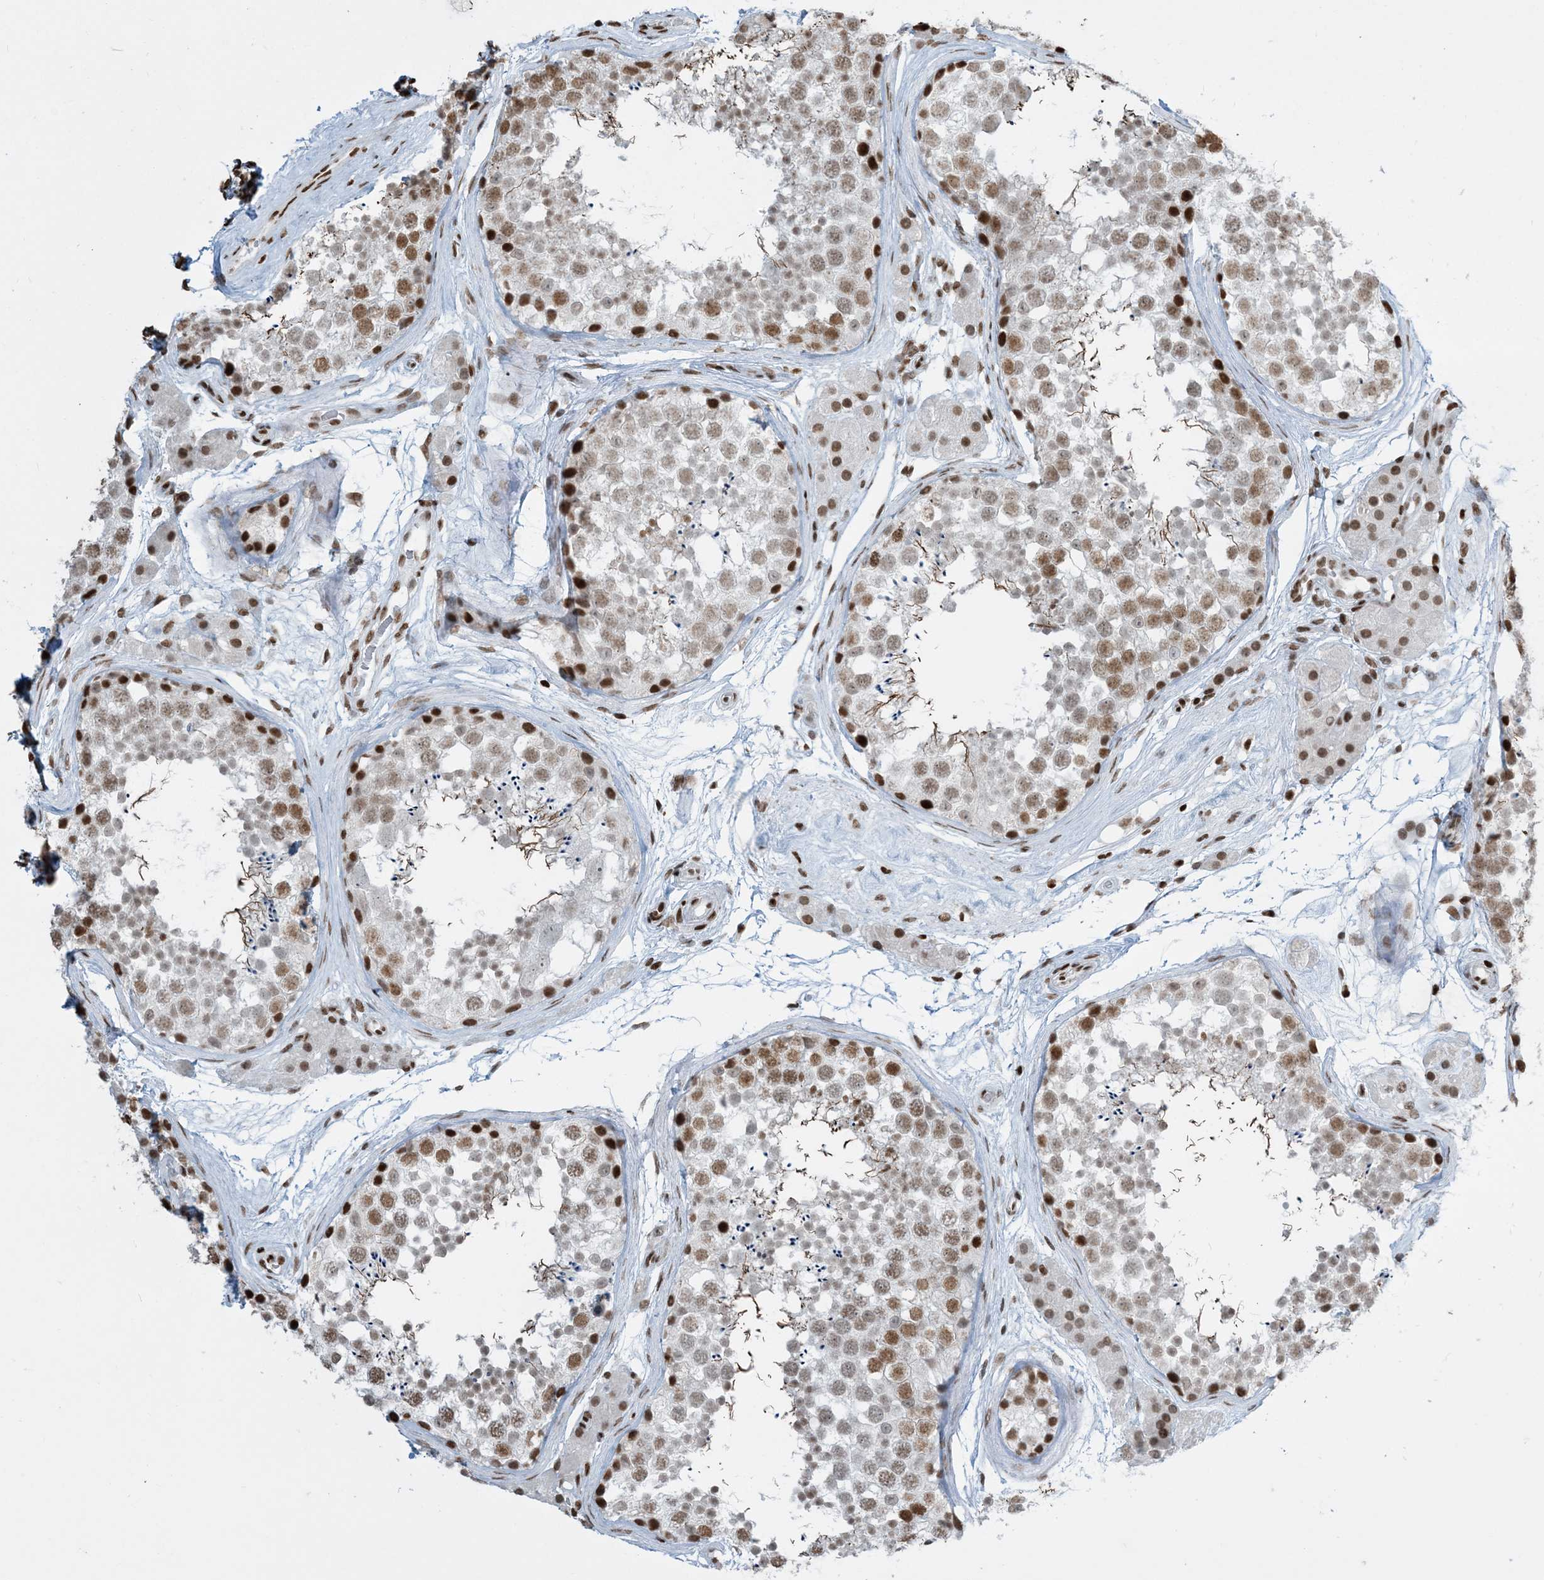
{"staining": {"intensity": "strong", "quantity": "25%-75%", "location": "nuclear"}, "tissue": "testis", "cell_type": "Cells in seminiferous ducts", "image_type": "normal", "snomed": [{"axis": "morphology", "description": "Normal tissue, NOS"}, {"axis": "topography", "description": "Testis"}], "caption": "Brown immunohistochemical staining in unremarkable human testis reveals strong nuclear expression in approximately 25%-75% of cells in seminiferous ducts.", "gene": "H3", "patient": {"sex": "male", "age": 56}}